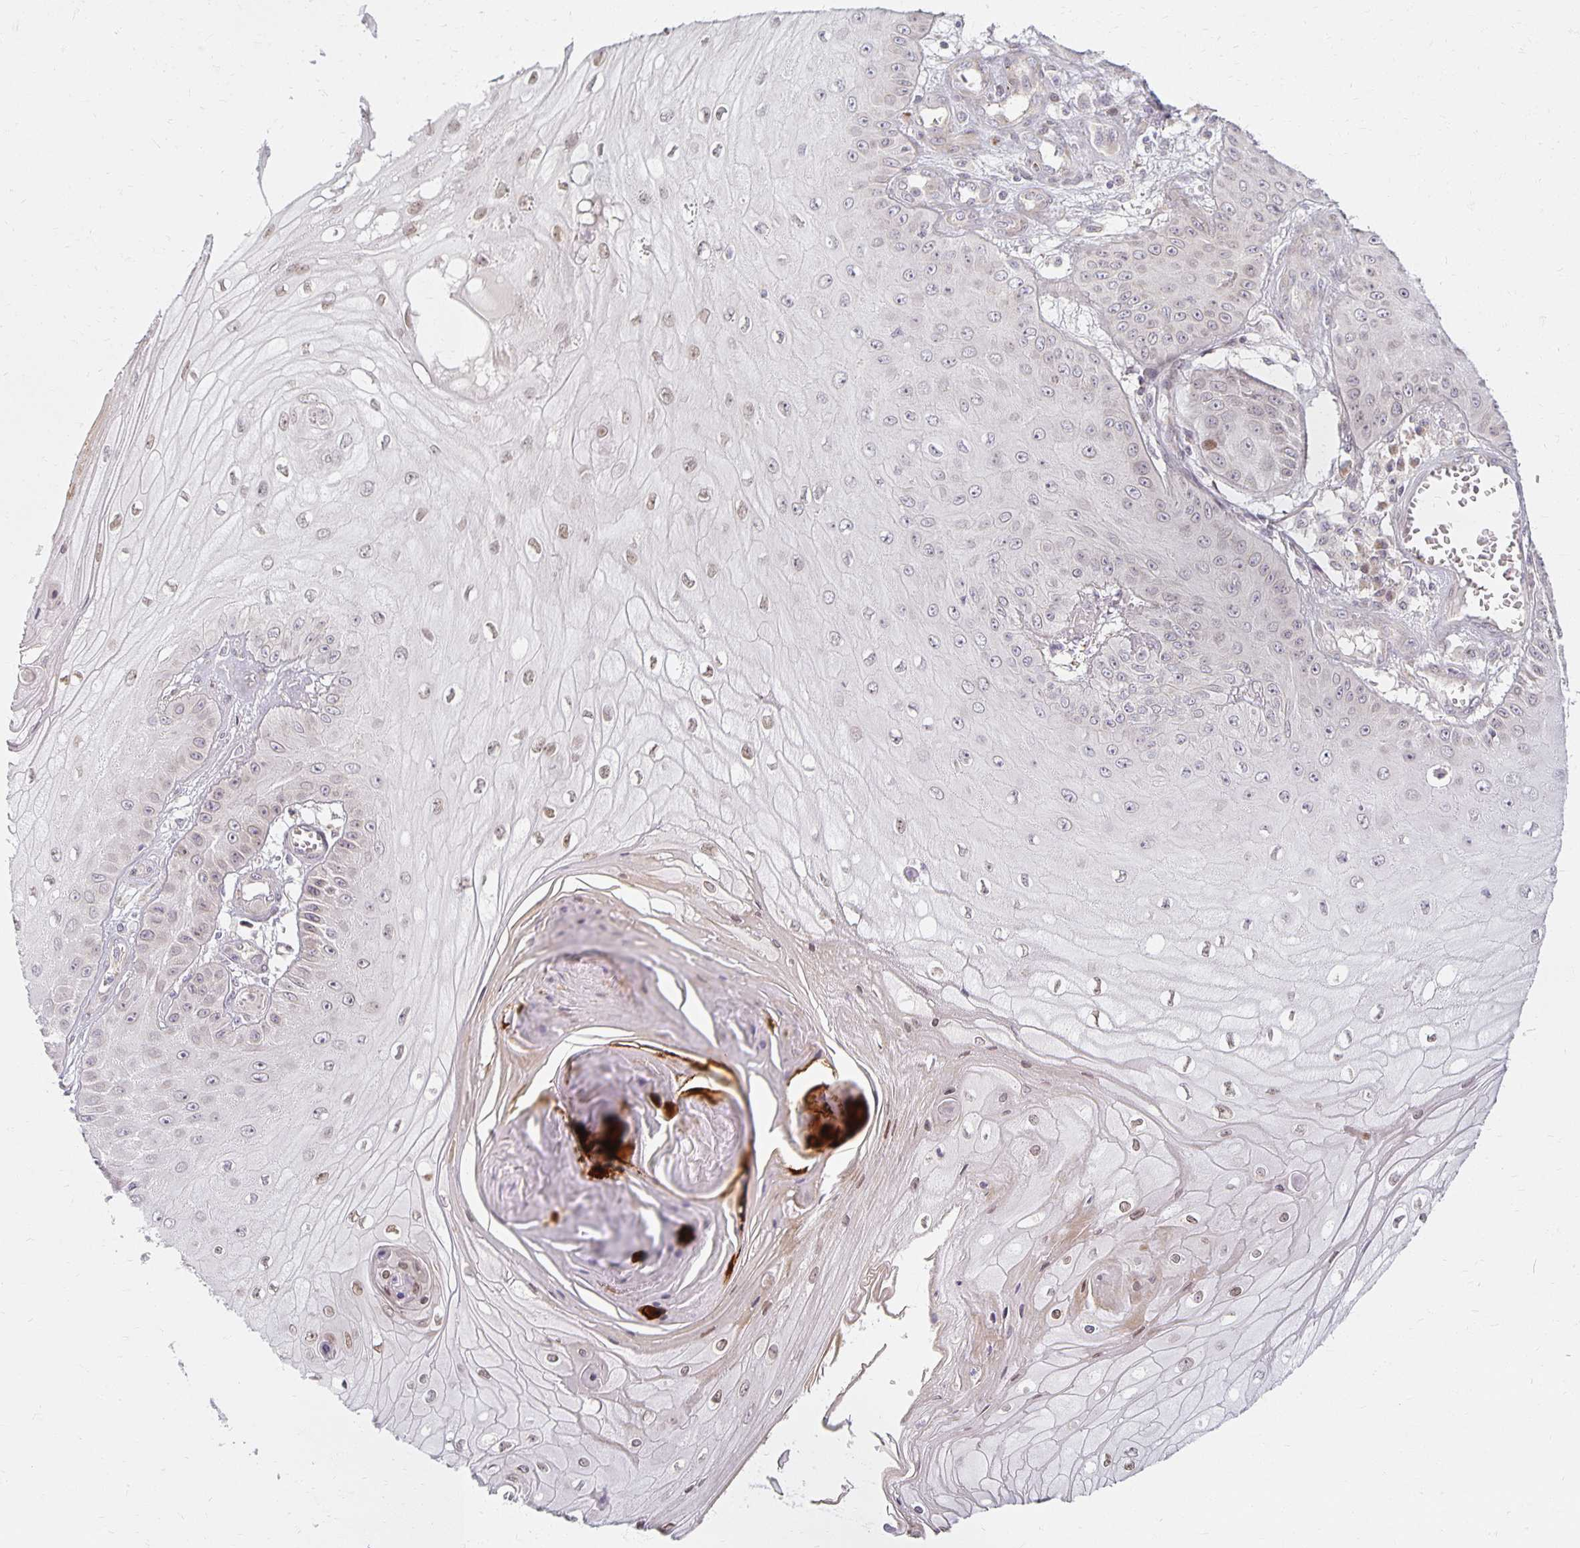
{"staining": {"intensity": "weak", "quantity": "<25%", "location": "nuclear"}, "tissue": "skin cancer", "cell_type": "Tumor cells", "image_type": "cancer", "snomed": [{"axis": "morphology", "description": "Squamous cell carcinoma, NOS"}, {"axis": "topography", "description": "Skin"}], "caption": "An image of human skin cancer is negative for staining in tumor cells.", "gene": "EHF", "patient": {"sex": "male", "age": 70}}